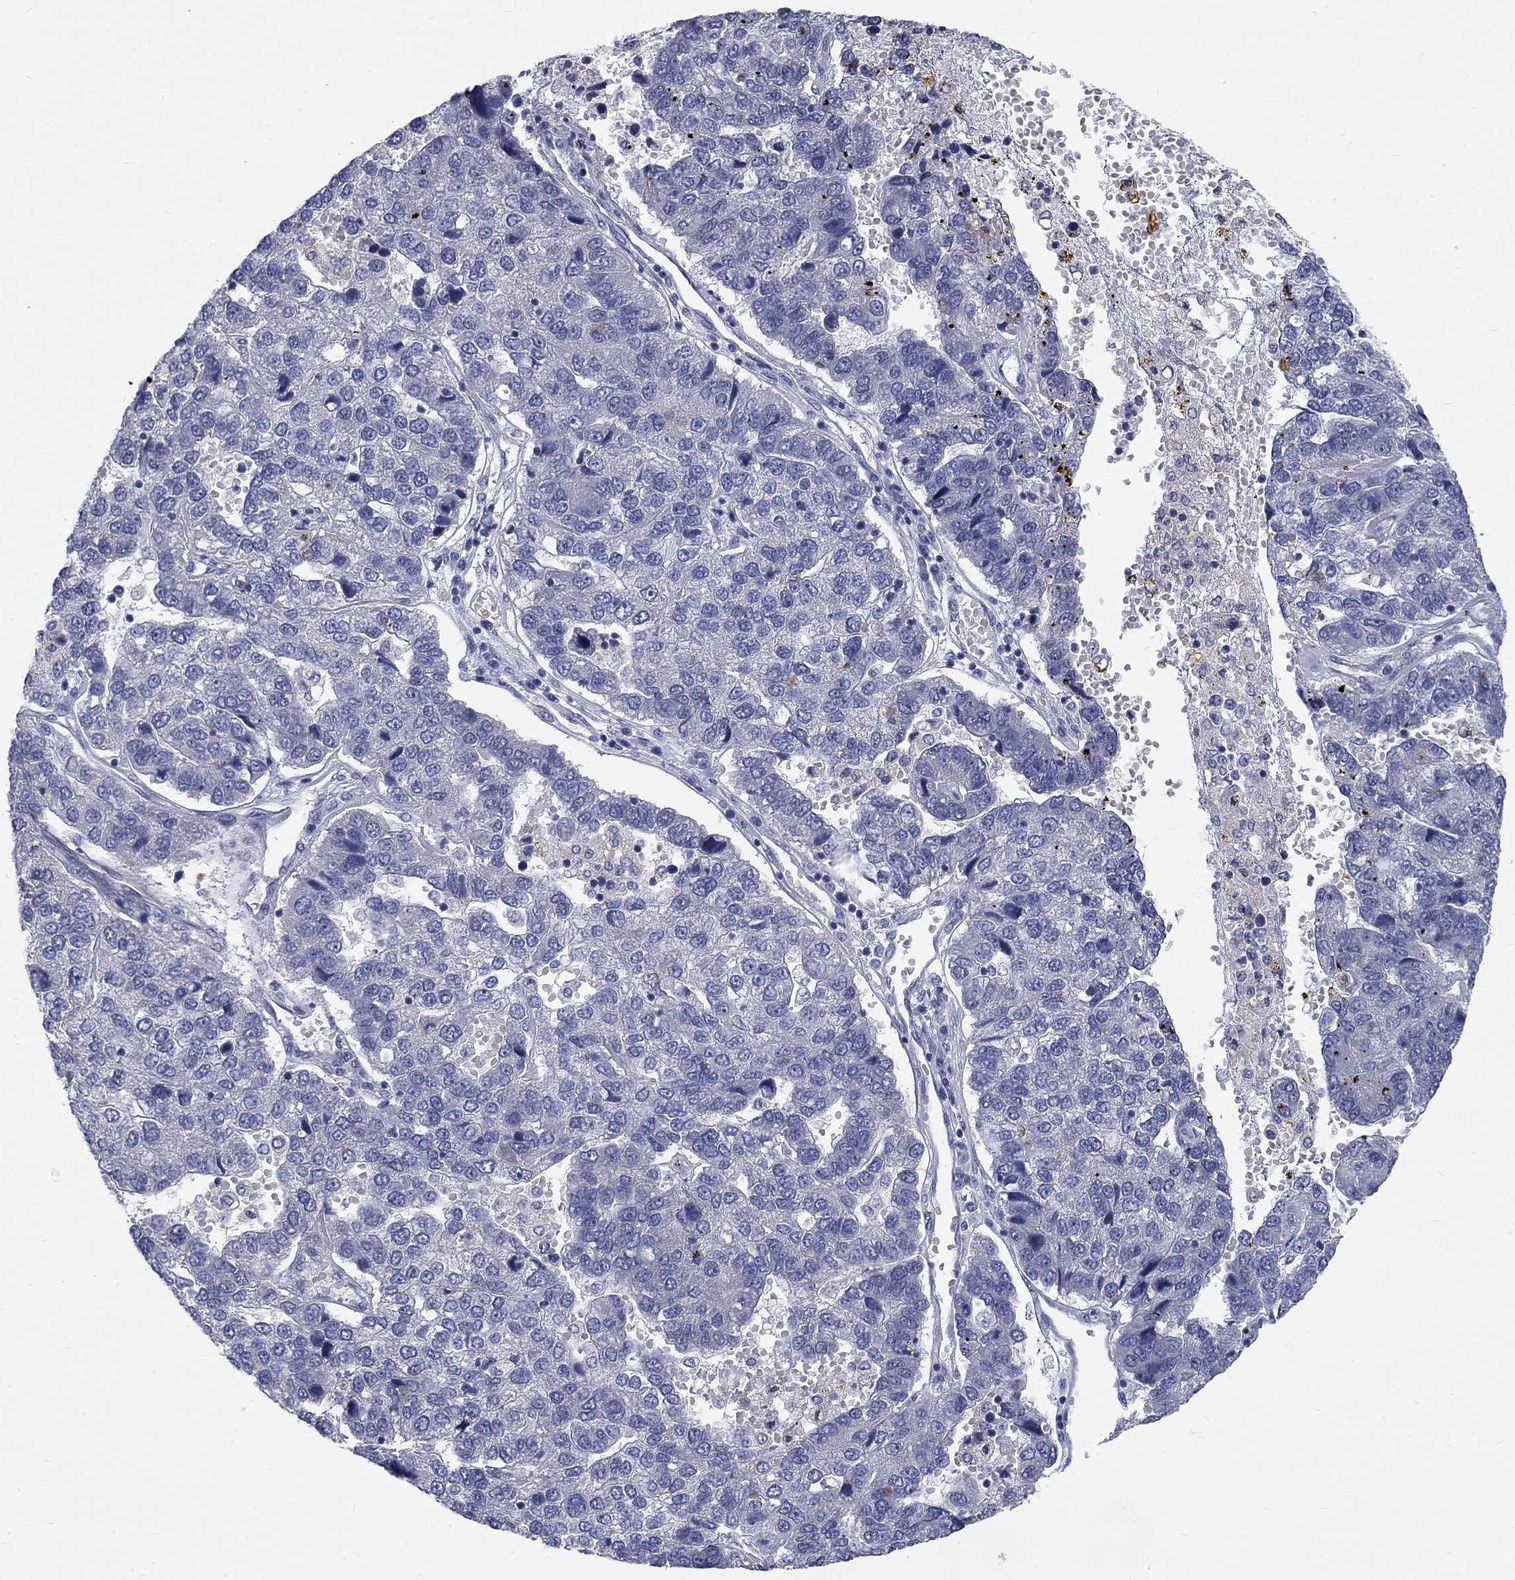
{"staining": {"intensity": "negative", "quantity": "none", "location": "none"}, "tissue": "pancreatic cancer", "cell_type": "Tumor cells", "image_type": "cancer", "snomed": [{"axis": "morphology", "description": "Adenocarcinoma, NOS"}, {"axis": "topography", "description": "Pancreas"}], "caption": "Human adenocarcinoma (pancreatic) stained for a protein using immunohistochemistry reveals no staining in tumor cells.", "gene": "PHKA1", "patient": {"sex": "female", "age": 61}}